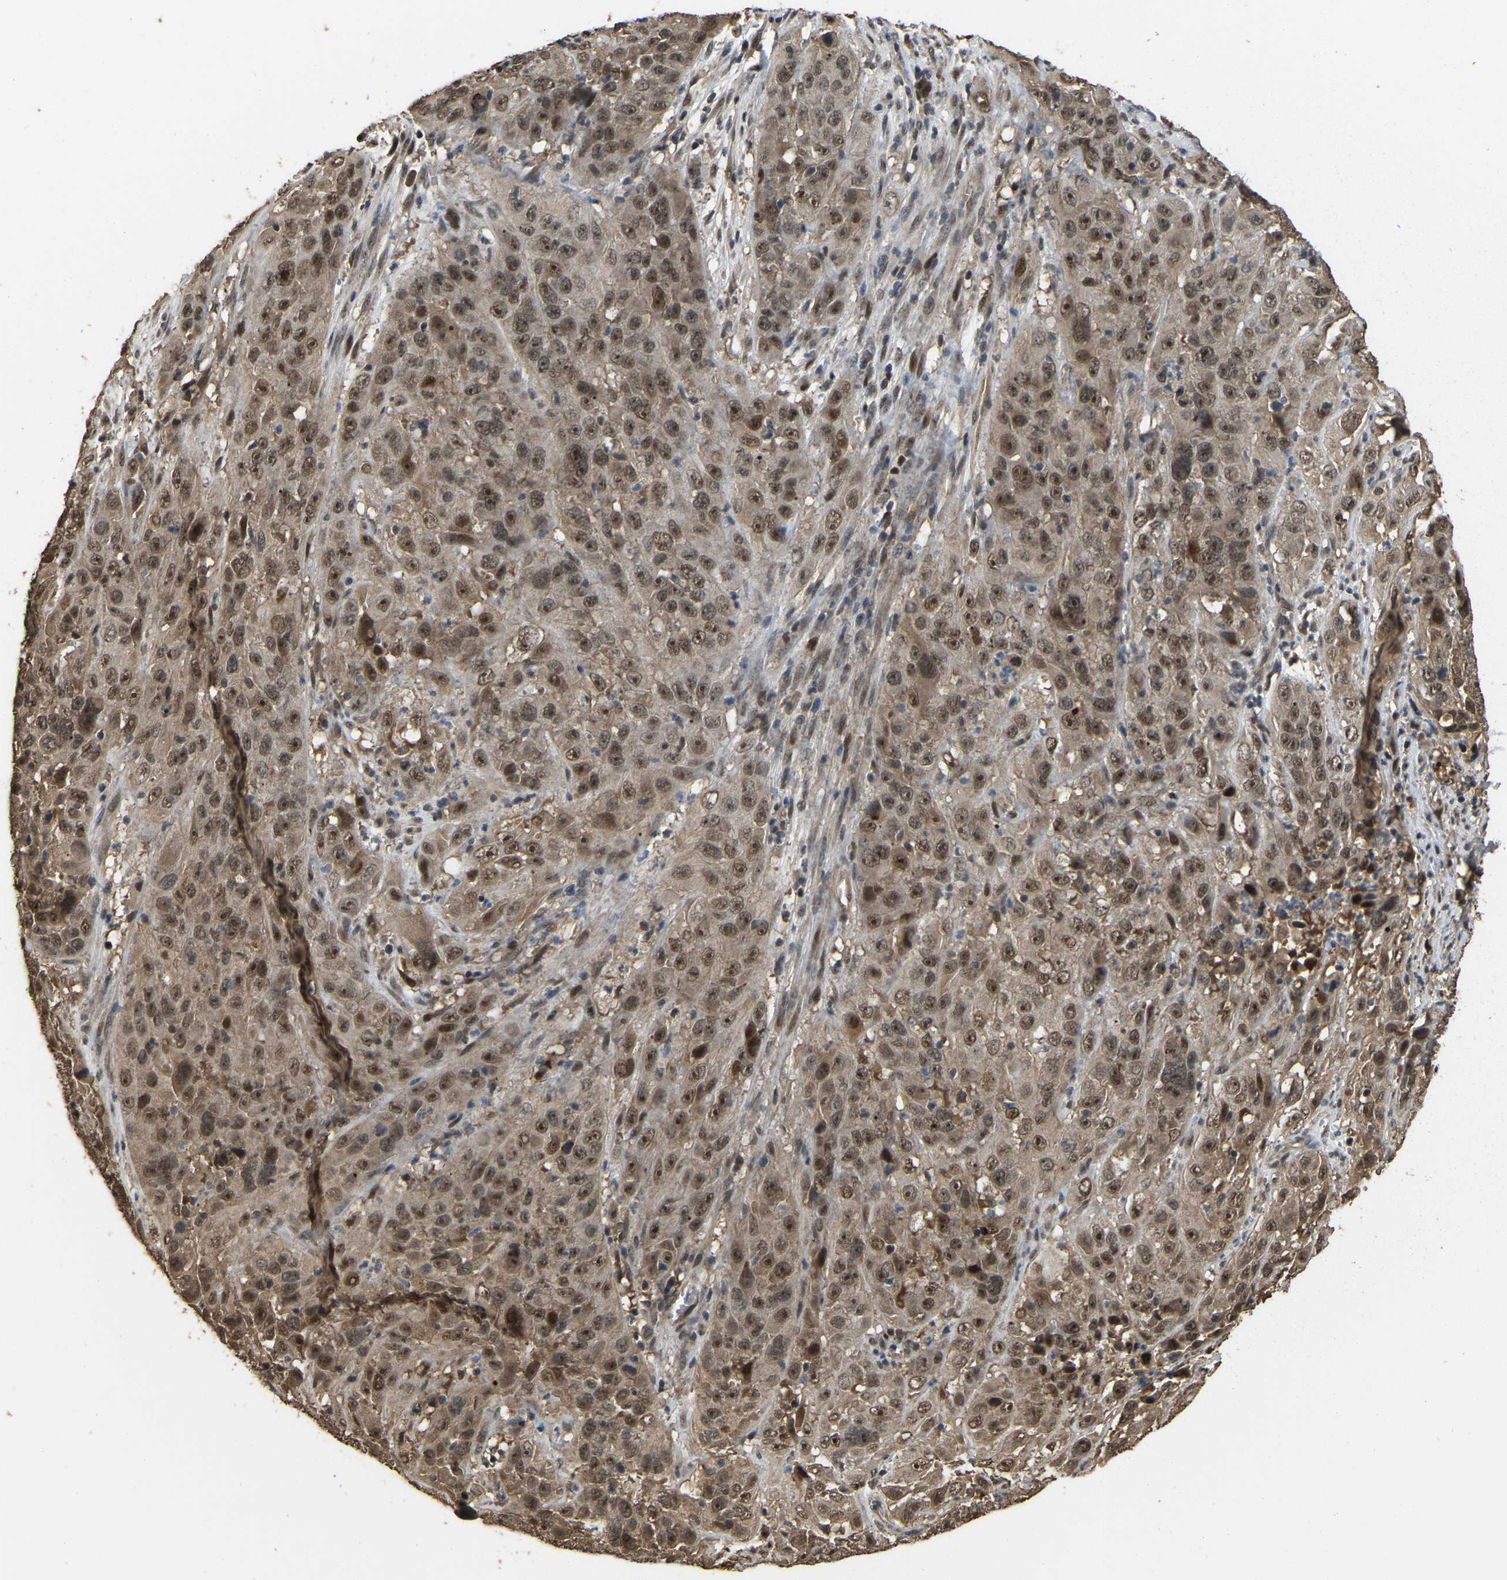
{"staining": {"intensity": "moderate", "quantity": ">75%", "location": "nuclear"}, "tissue": "cervical cancer", "cell_type": "Tumor cells", "image_type": "cancer", "snomed": [{"axis": "morphology", "description": "Squamous cell carcinoma, NOS"}, {"axis": "topography", "description": "Cervix"}], "caption": "A histopathology image of human cervical cancer stained for a protein demonstrates moderate nuclear brown staining in tumor cells. The protein of interest is shown in brown color, while the nuclei are stained blue.", "gene": "ARHGAP23", "patient": {"sex": "female", "age": 32}}